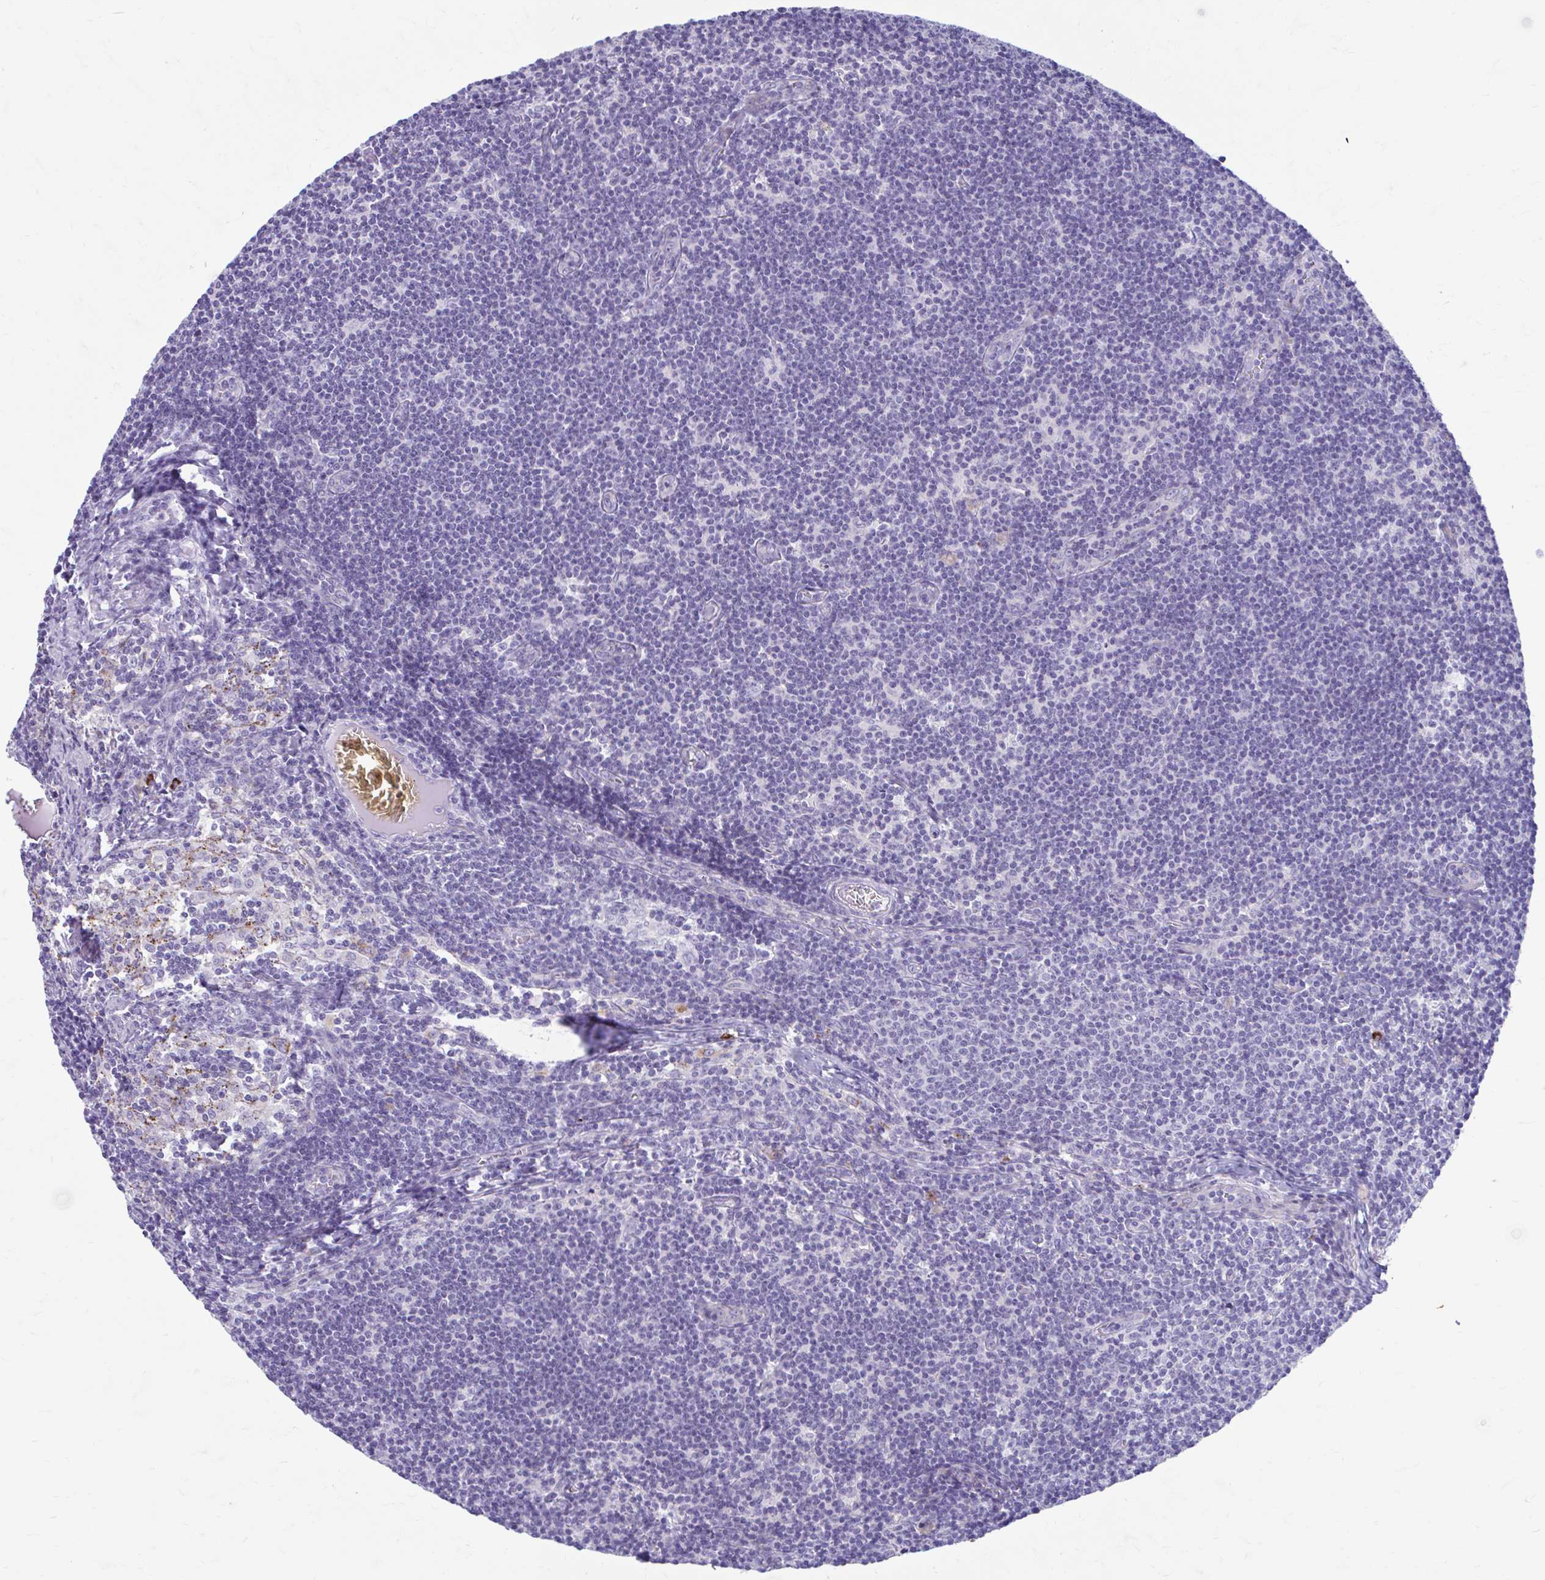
{"staining": {"intensity": "strong", "quantity": "<25%", "location": "cytoplasmic/membranous"}, "tissue": "lymph node", "cell_type": "Non-germinal center cells", "image_type": "normal", "snomed": [{"axis": "morphology", "description": "Normal tissue, NOS"}, {"axis": "topography", "description": "Lymph node"}], "caption": "A high-resolution histopathology image shows immunohistochemistry (IHC) staining of unremarkable lymph node, which exhibits strong cytoplasmic/membranous positivity in about <25% of non-germinal center cells. The staining was performed using DAB (3,3'-diaminobenzidine) to visualize the protein expression in brown, while the nuclei were stained in blue with hematoxylin (Magnification: 20x).", "gene": "C12orf71", "patient": {"sex": "female", "age": 31}}